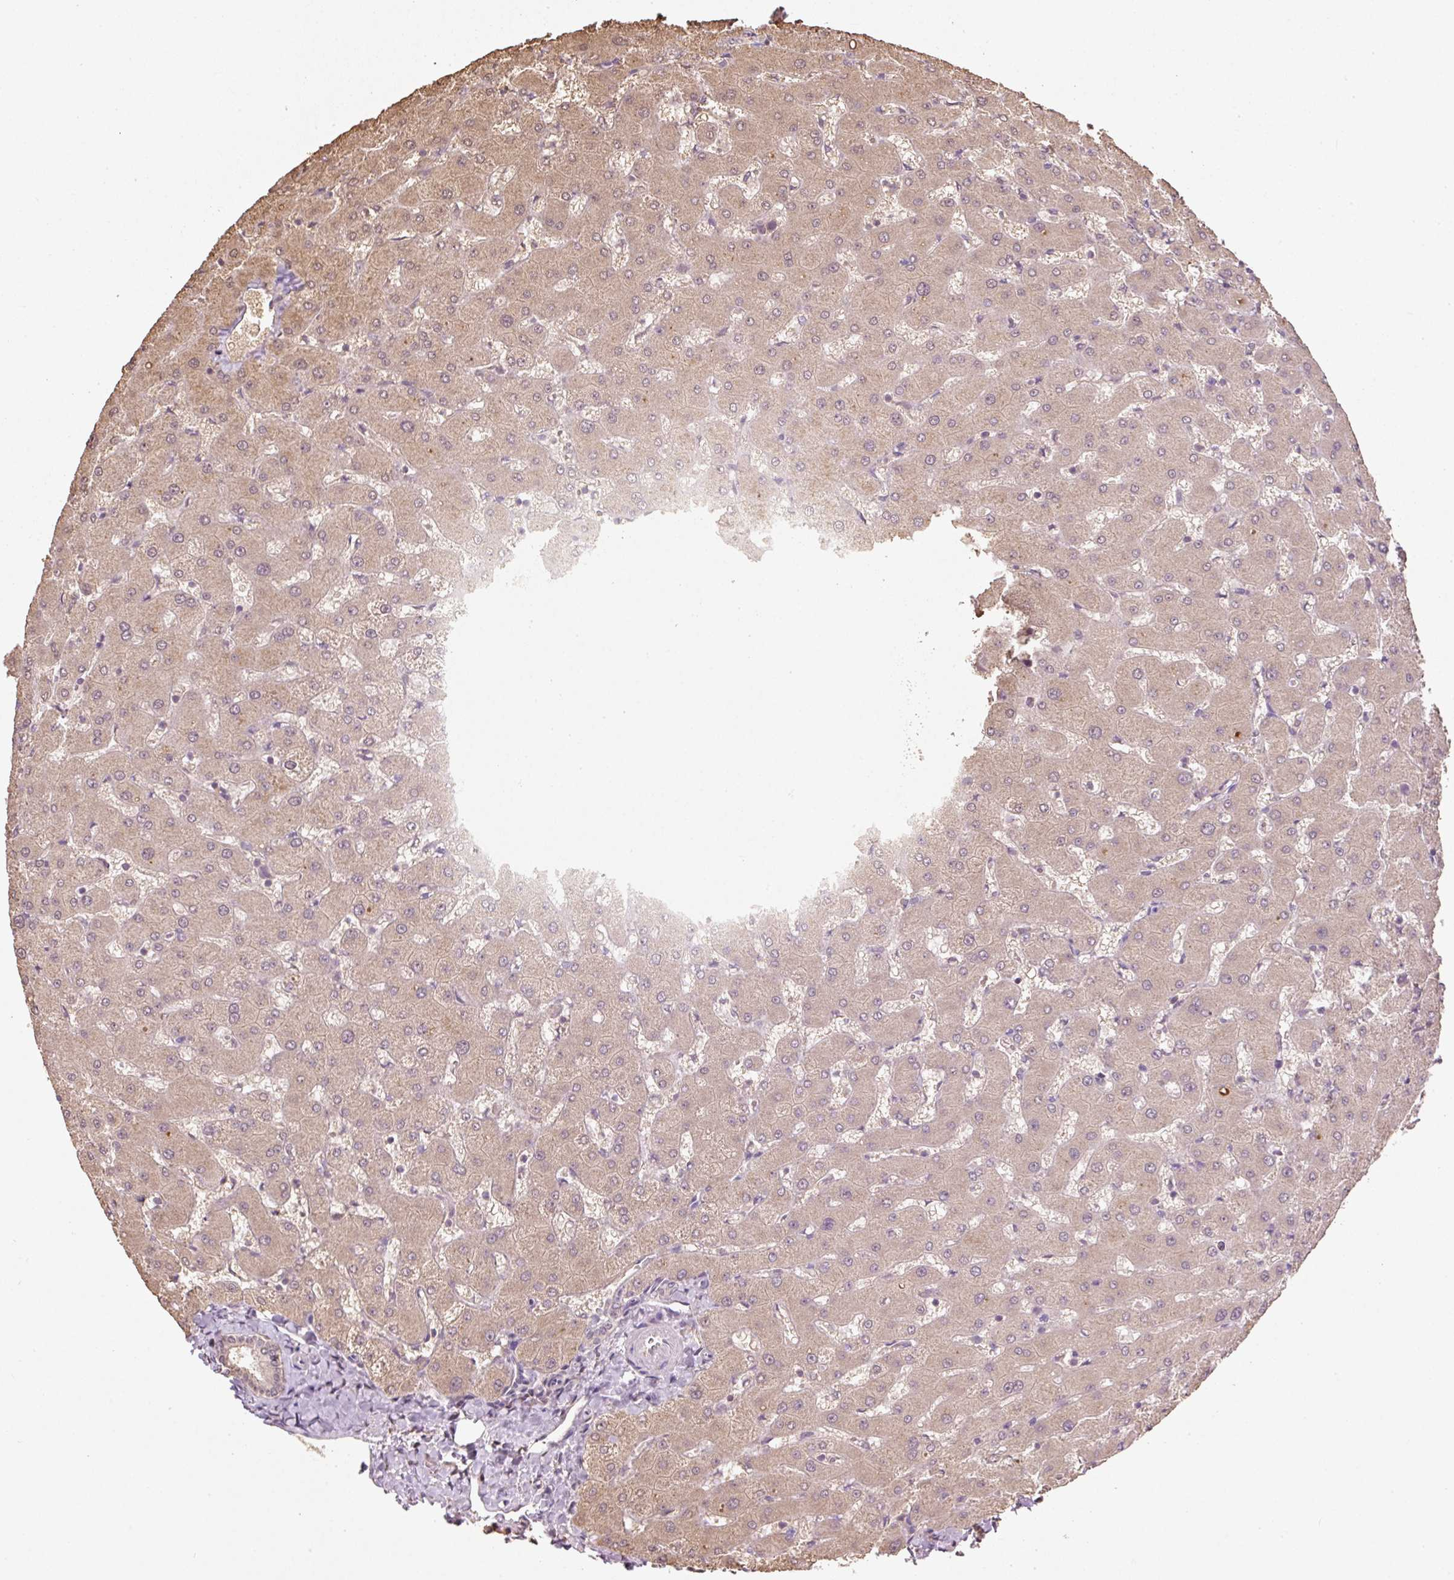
{"staining": {"intensity": "weak", "quantity": "25%-75%", "location": "cytoplasmic/membranous,nuclear"}, "tissue": "liver", "cell_type": "Cholangiocytes", "image_type": "normal", "snomed": [{"axis": "morphology", "description": "Normal tissue, NOS"}, {"axis": "topography", "description": "Liver"}], "caption": "Brown immunohistochemical staining in unremarkable liver exhibits weak cytoplasmic/membranous,nuclear staining in approximately 25%-75% of cholangiocytes. Using DAB (brown) and hematoxylin (blue) stains, captured at high magnification using brightfield microscopy.", "gene": "TMEM170B", "patient": {"sex": "female", "age": 63}}